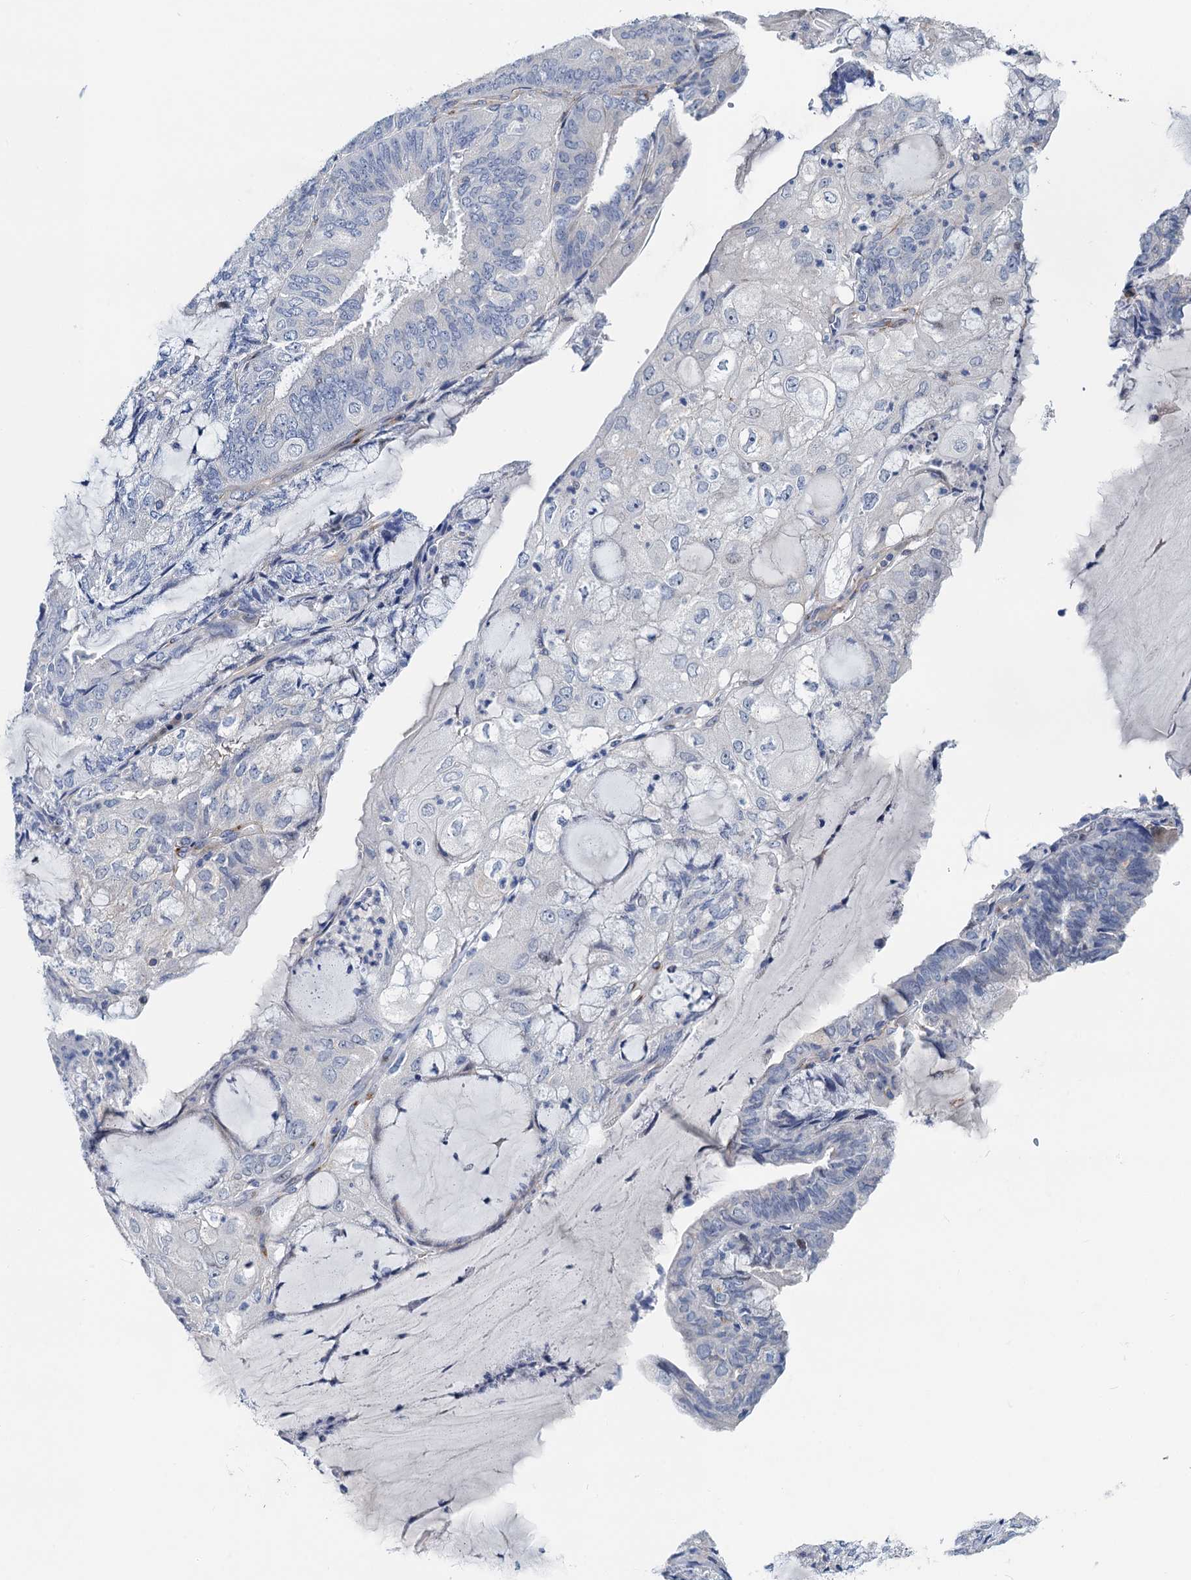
{"staining": {"intensity": "negative", "quantity": "none", "location": "none"}, "tissue": "endometrial cancer", "cell_type": "Tumor cells", "image_type": "cancer", "snomed": [{"axis": "morphology", "description": "Adenocarcinoma, NOS"}, {"axis": "topography", "description": "Endometrium"}], "caption": "Immunohistochemistry micrograph of human endometrial cancer stained for a protein (brown), which exhibits no positivity in tumor cells.", "gene": "NBEA", "patient": {"sex": "female", "age": 81}}